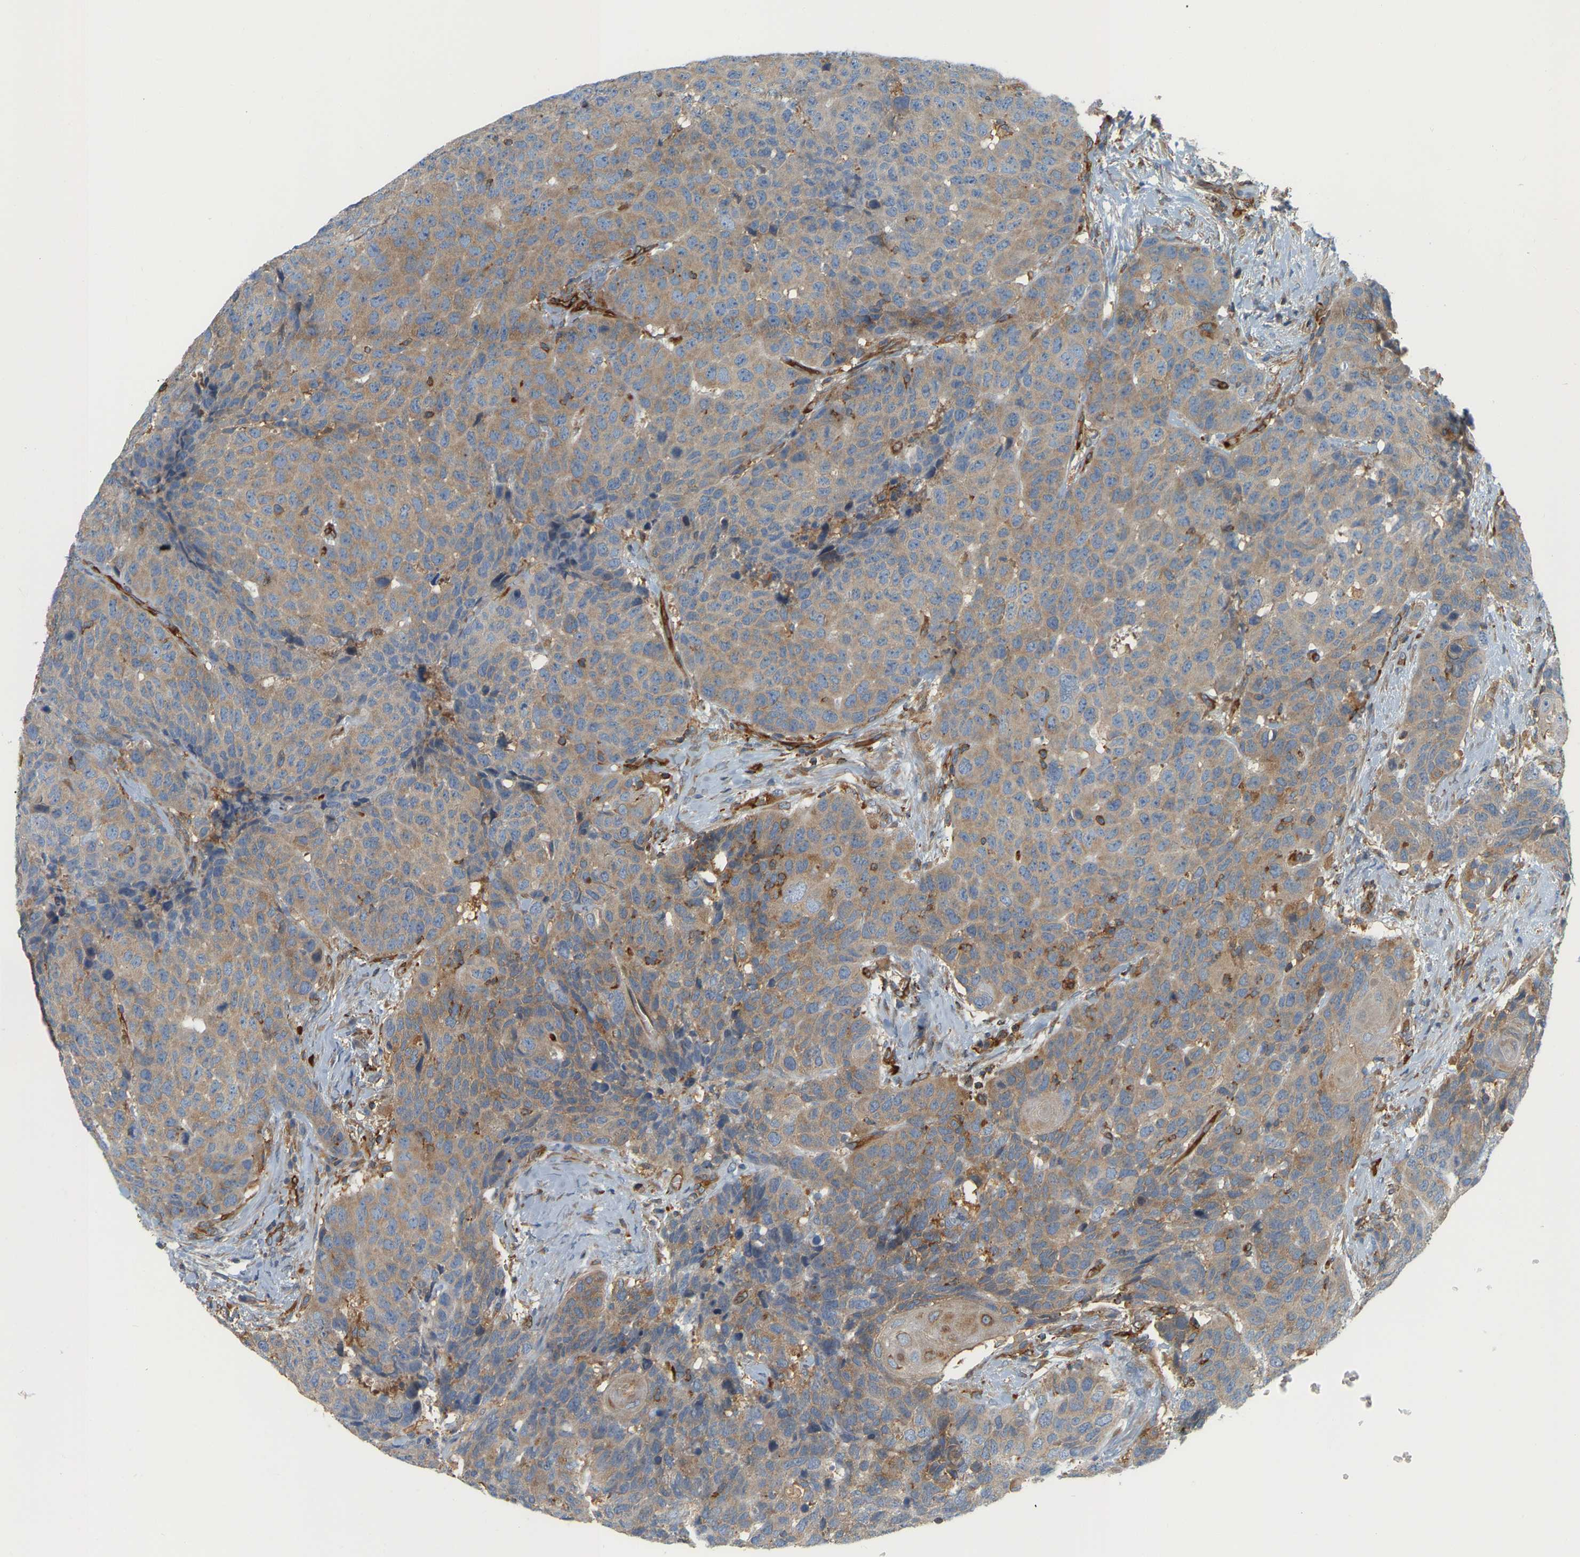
{"staining": {"intensity": "moderate", "quantity": ">75%", "location": "cytoplasmic/membranous"}, "tissue": "head and neck cancer", "cell_type": "Tumor cells", "image_type": "cancer", "snomed": [{"axis": "morphology", "description": "Squamous cell carcinoma, NOS"}, {"axis": "topography", "description": "Head-Neck"}], "caption": "Head and neck cancer stained with IHC reveals moderate cytoplasmic/membranous positivity in approximately >75% of tumor cells.", "gene": "AKAP13", "patient": {"sex": "male", "age": 66}}